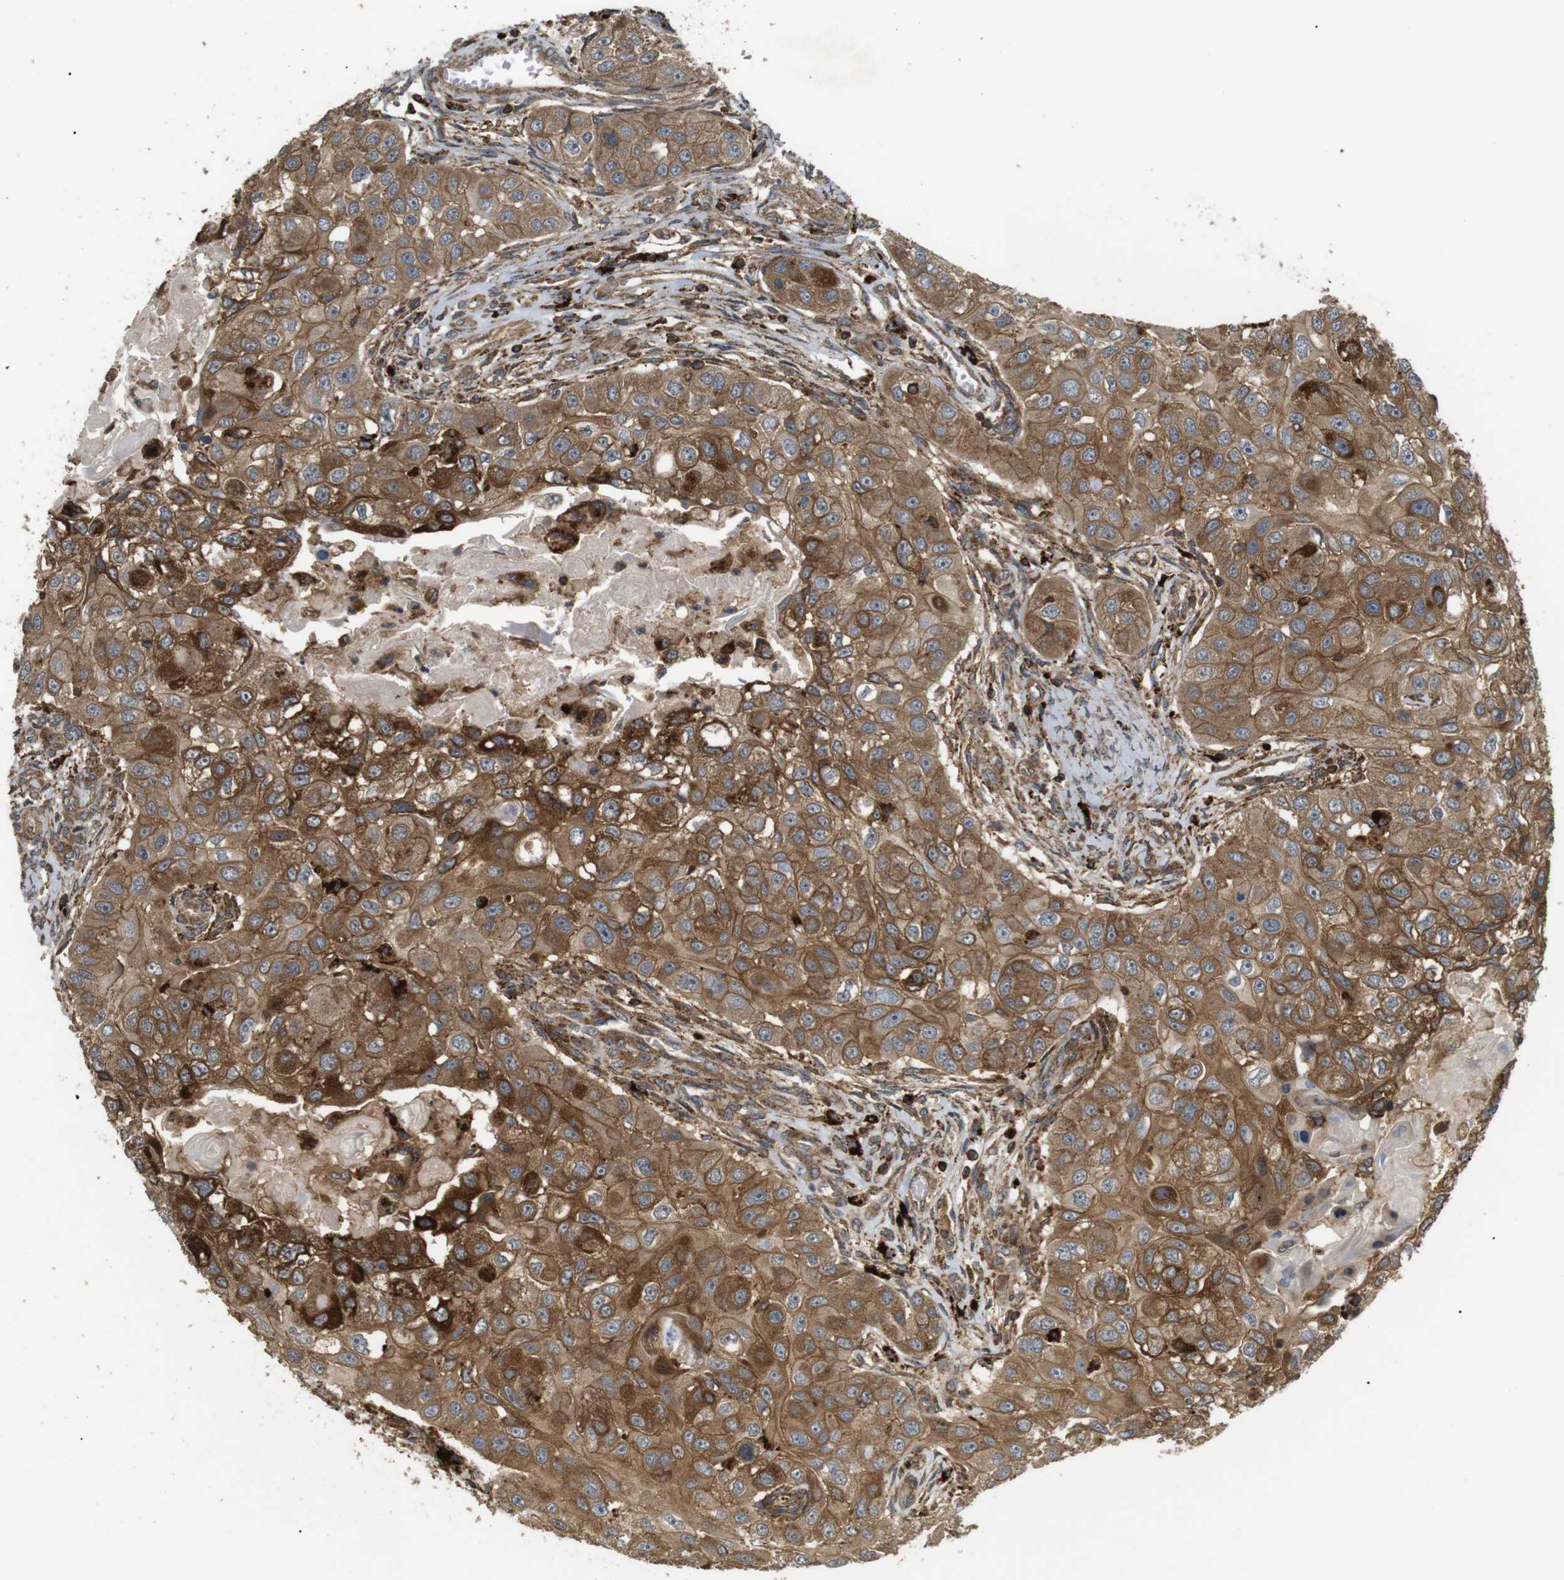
{"staining": {"intensity": "moderate", "quantity": ">75%", "location": "cytoplasmic/membranous"}, "tissue": "head and neck cancer", "cell_type": "Tumor cells", "image_type": "cancer", "snomed": [{"axis": "morphology", "description": "Normal tissue, NOS"}, {"axis": "morphology", "description": "Squamous cell carcinoma, NOS"}, {"axis": "topography", "description": "Skeletal muscle"}, {"axis": "topography", "description": "Head-Neck"}], "caption": "Immunohistochemistry micrograph of neoplastic tissue: head and neck squamous cell carcinoma stained using immunohistochemistry exhibits medium levels of moderate protein expression localized specifically in the cytoplasmic/membranous of tumor cells, appearing as a cytoplasmic/membranous brown color.", "gene": "KSR1", "patient": {"sex": "male", "age": 51}}